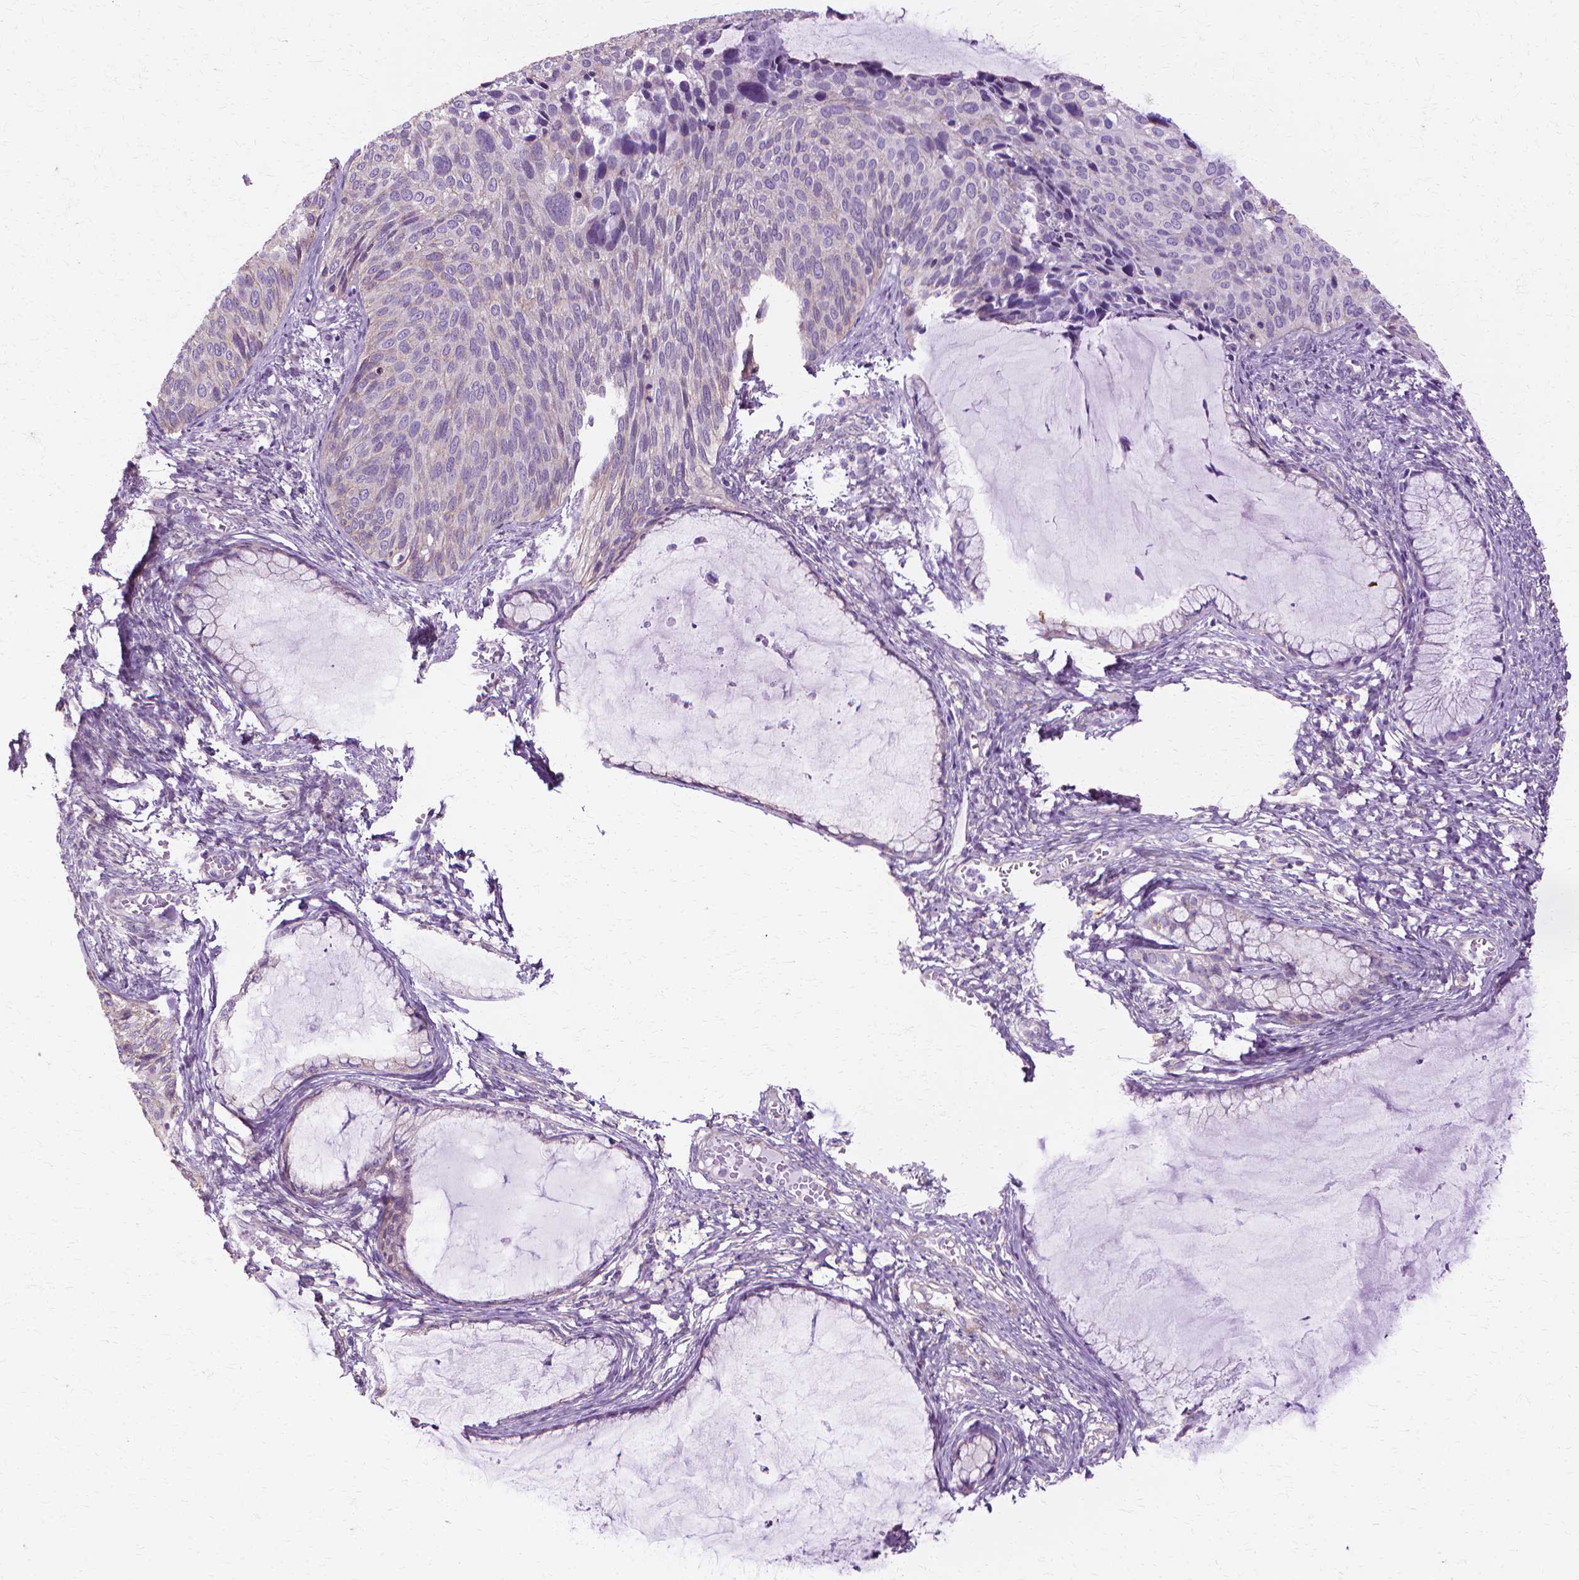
{"staining": {"intensity": "negative", "quantity": "none", "location": "none"}, "tissue": "cervical cancer", "cell_type": "Tumor cells", "image_type": "cancer", "snomed": [{"axis": "morphology", "description": "Squamous cell carcinoma, NOS"}, {"axis": "topography", "description": "Cervix"}], "caption": "High power microscopy histopathology image of an immunohistochemistry (IHC) micrograph of cervical squamous cell carcinoma, revealing no significant expression in tumor cells.", "gene": "CFAP157", "patient": {"sex": "female", "age": 36}}